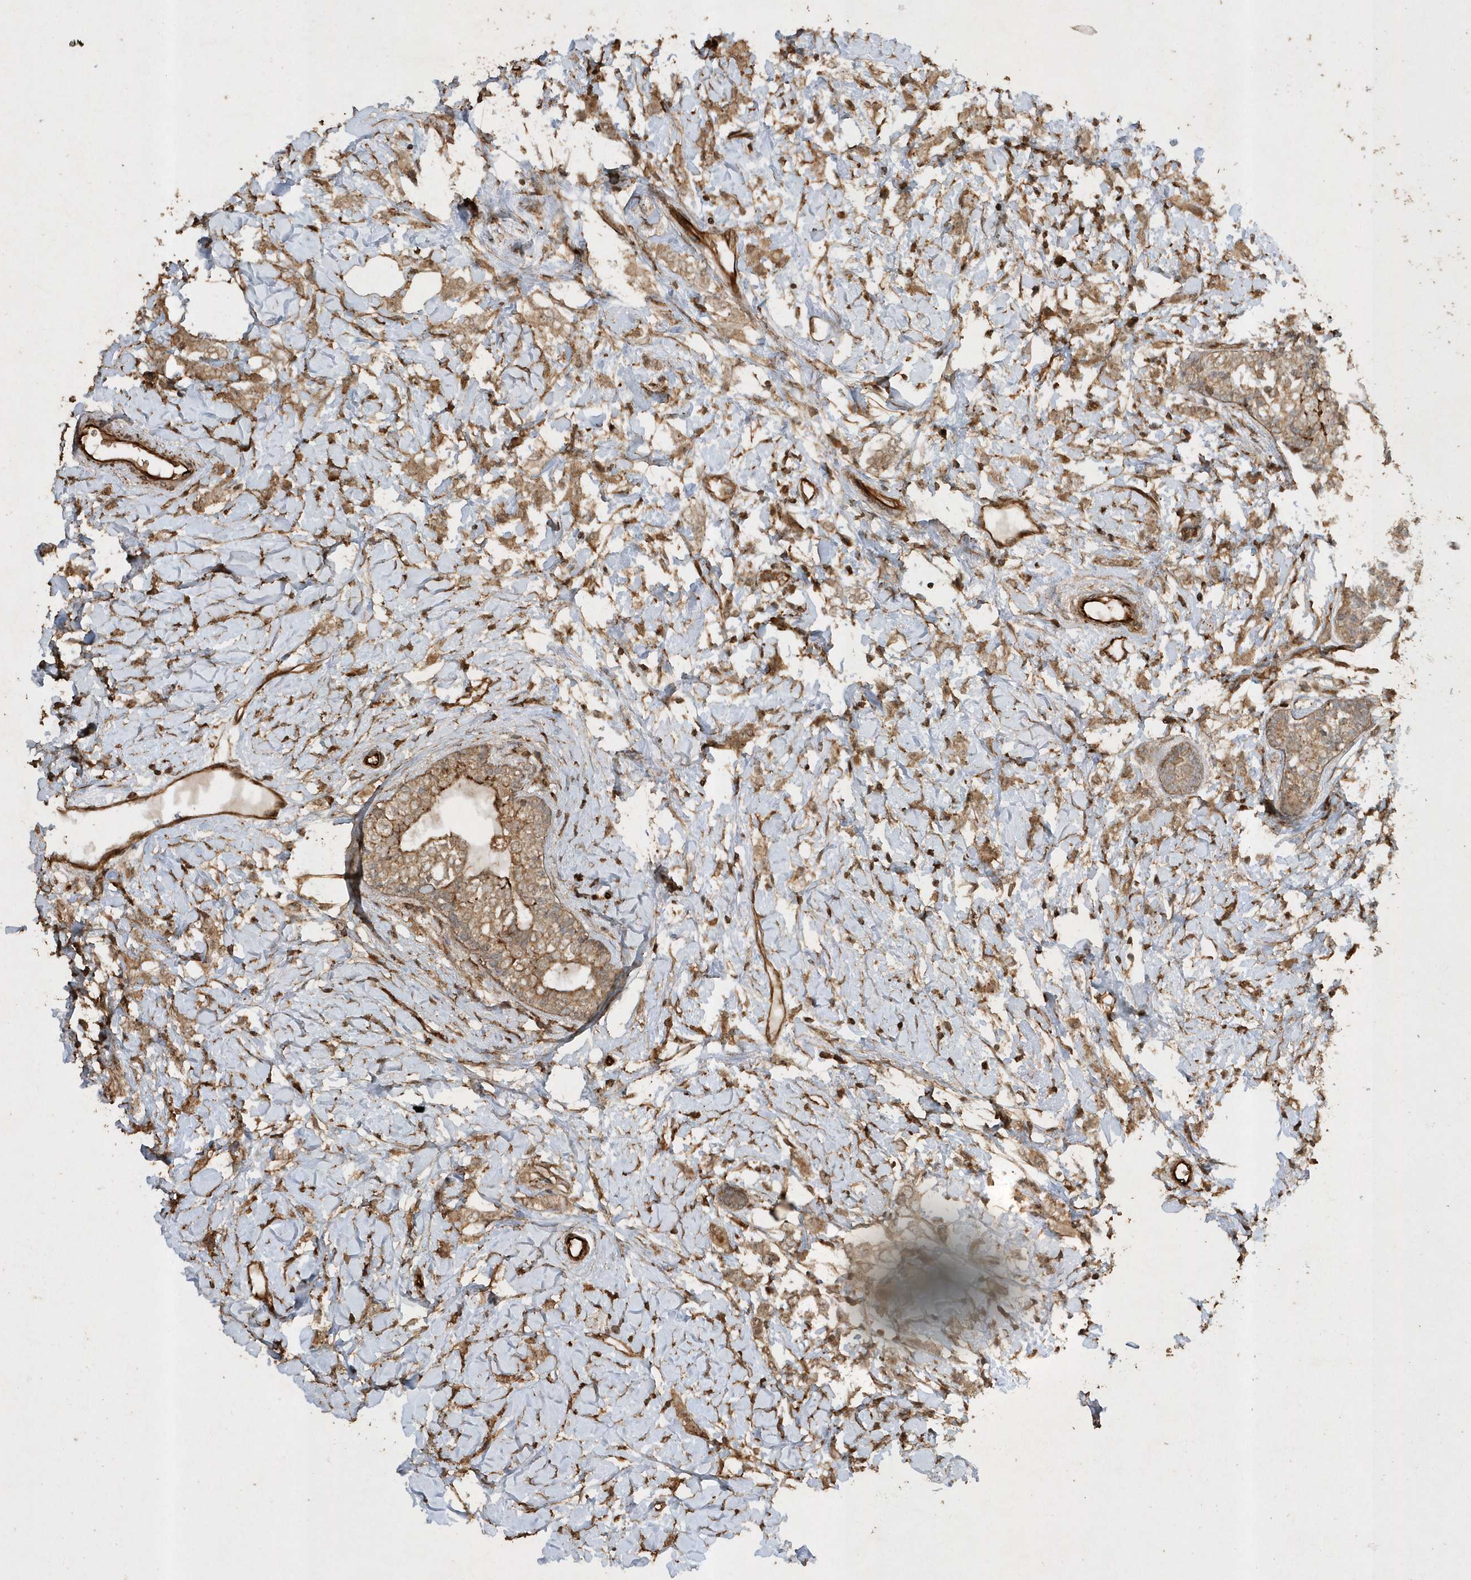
{"staining": {"intensity": "moderate", "quantity": ">75%", "location": "cytoplasmic/membranous"}, "tissue": "breast cancer", "cell_type": "Tumor cells", "image_type": "cancer", "snomed": [{"axis": "morphology", "description": "Normal tissue, NOS"}, {"axis": "morphology", "description": "Lobular carcinoma"}, {"axis": "topography", "description": "Breast"}], "caption": "Moderate cytoplasmic/membranous protein positivity is appreciated in approximately >75% of tumor cells in lobular carcinoma (breast). The protein is shown in brown color, while the nuclei are stained blue.", "gene": "AVPI1", "patient": {"sex": "female", "age": 47}}